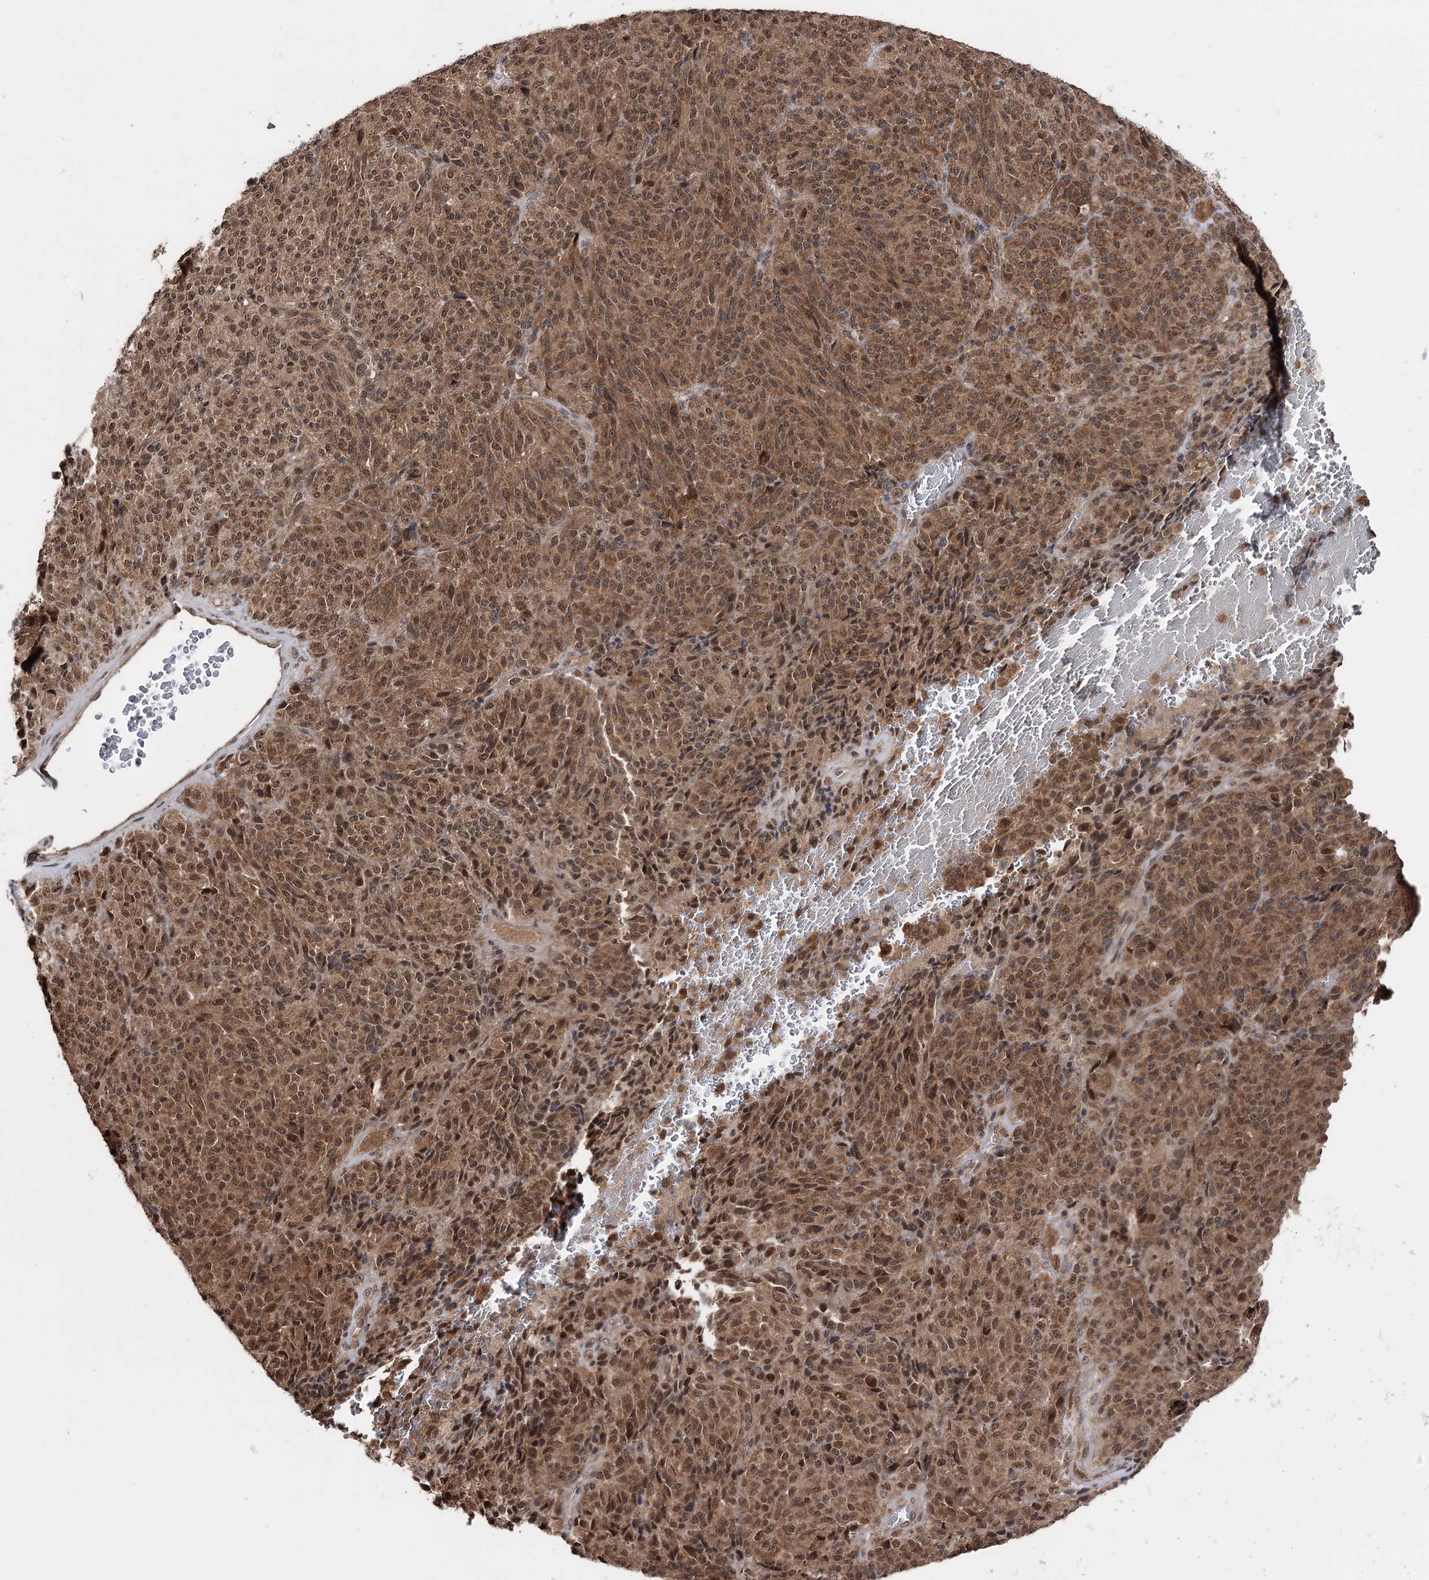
{"staining": {"intensity": "moderate", "quantity": ">75%", "location": "cytoplasmic/membranous,nuclear"}, "tissue": "melanoma", "cell_type": "Tumor cells", "image_type": "cancer", "snomed": [{"axis": "morphology", "description": "Malignant melanoma, Metastatic site"}, {"axis": "topography", "description": "Brain"}], "caption": "Protein expression analysis of melanoma demonstrates moderate cytoplasmic/membranous and nuclear positivity in approximately >75% of tumor cells.", "gene": "FAM53B", "patient": {"sex": "female", "age": 56}}